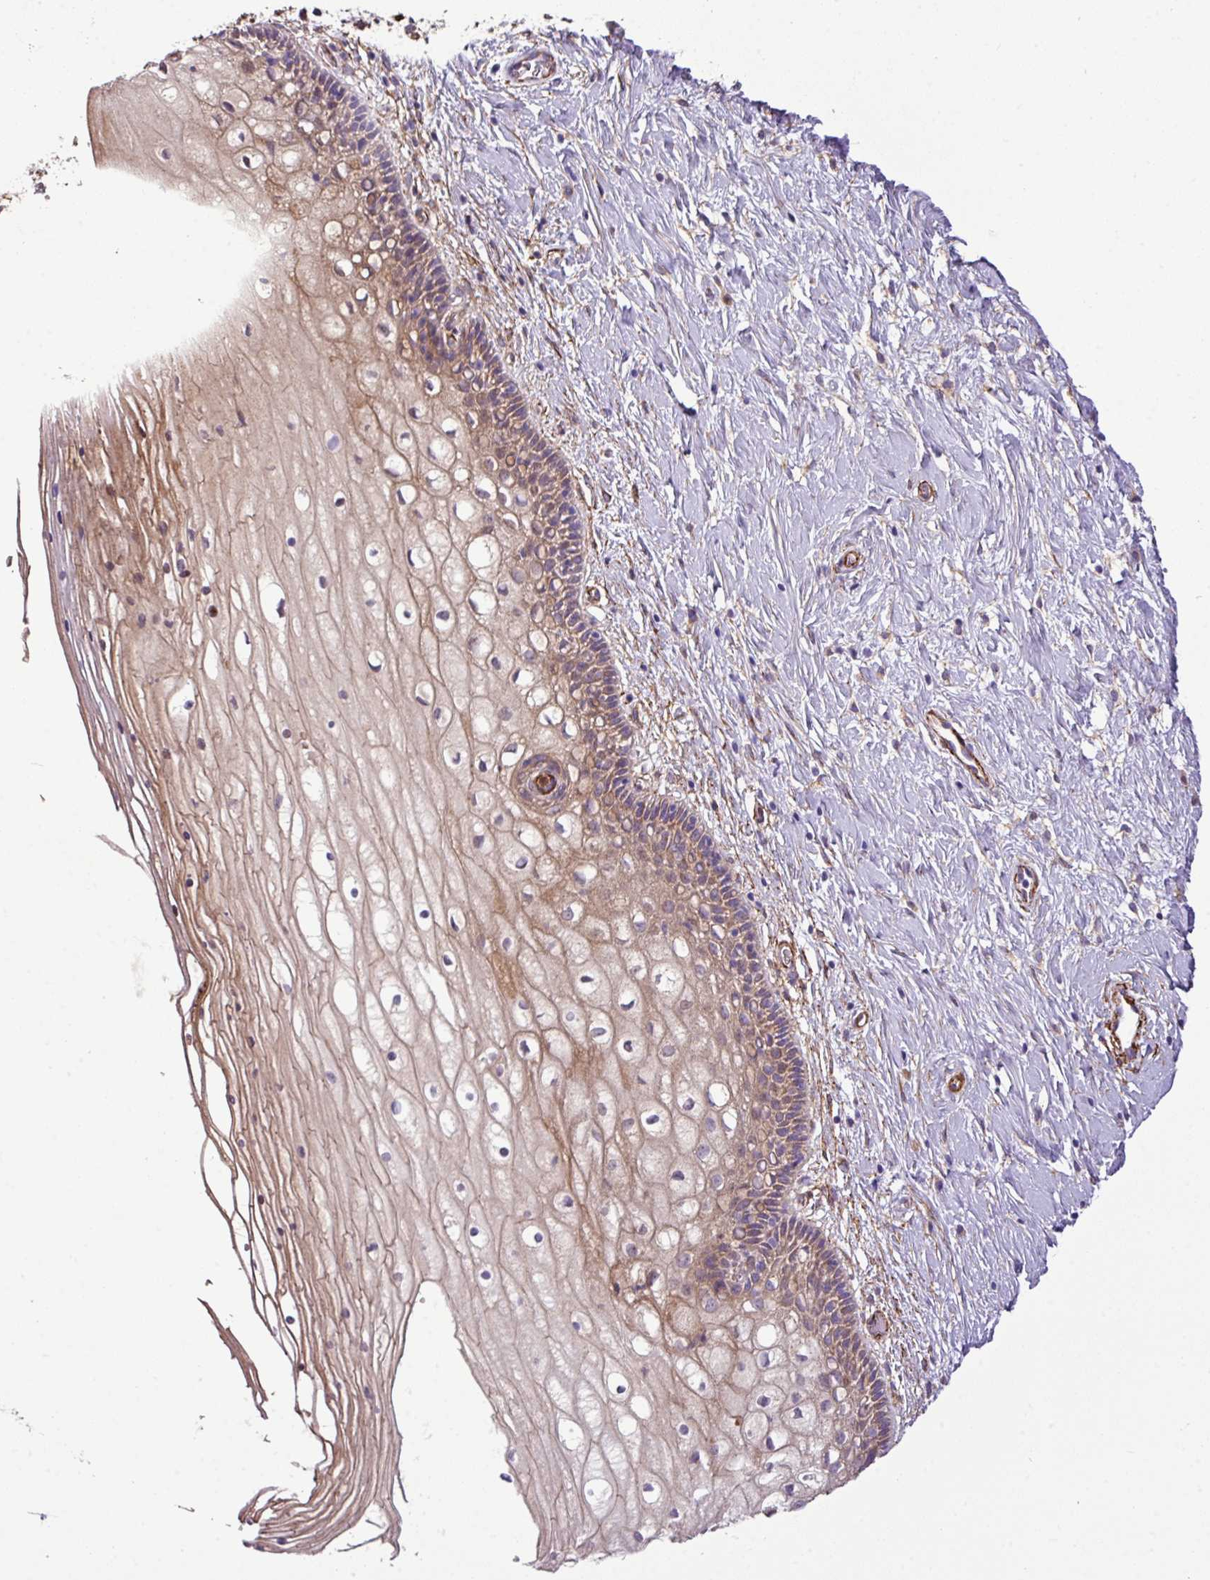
{"staining": {"intensity": "moderate", "quantity": "25%-75%", "location": "cytoplasmic/membranous"}, "tissue": "cervix", "cell_type": "Glandular cells", "image_type": "normal", "snomed": [{"axis": "morphology", "description": "Normal tissue, NOS"}, {"axis": "topography", "description": "Cervix"}], "caption": "Immunohistochemical staining of benign cervix shows moderate cytoplasmic/membranous protein expression in about 25%-75% of glandular cells.", "gene": "FAM47E", "patient": {"sex": "female", "age": 36}}